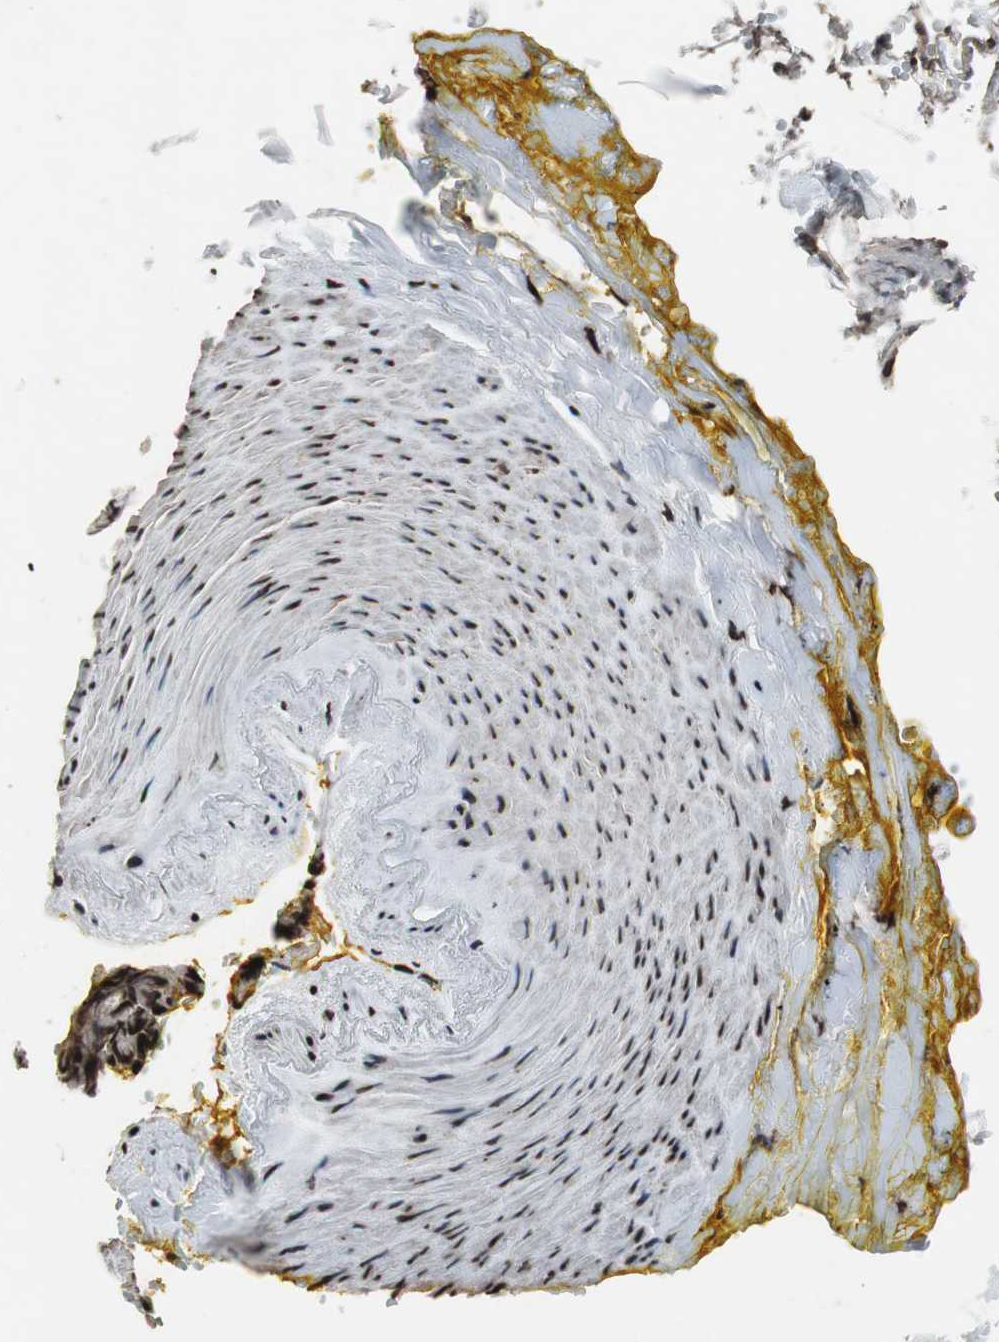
{"staining": {"intensity": "strong", "quantity": ">75%", "location": "cytoplasmic/membranous,nuclear"}, "tissue": "salivary gland", "cell_type": "Glandular cells", "image_type": "normal", "snomed": [{"axis": "morphology", "description": "Normal tissue, NOS"}, {"axis": "topography", "description": "Skeletal muscle"}, {"axis": "topography", "description": "Oral tissue"}, {"axis": "topography", "description": "Salivary gland"}, {"axis": "topography", "description": "Peripheral nerve tissue"}], "caption": "Strong cytoplasmic/membranous,nuclear protein positivity is seen in approximately >75% of glandular cells in salivary gland.", "gene": "LMNA", "patient": {"sex": "male", "age": 54}}